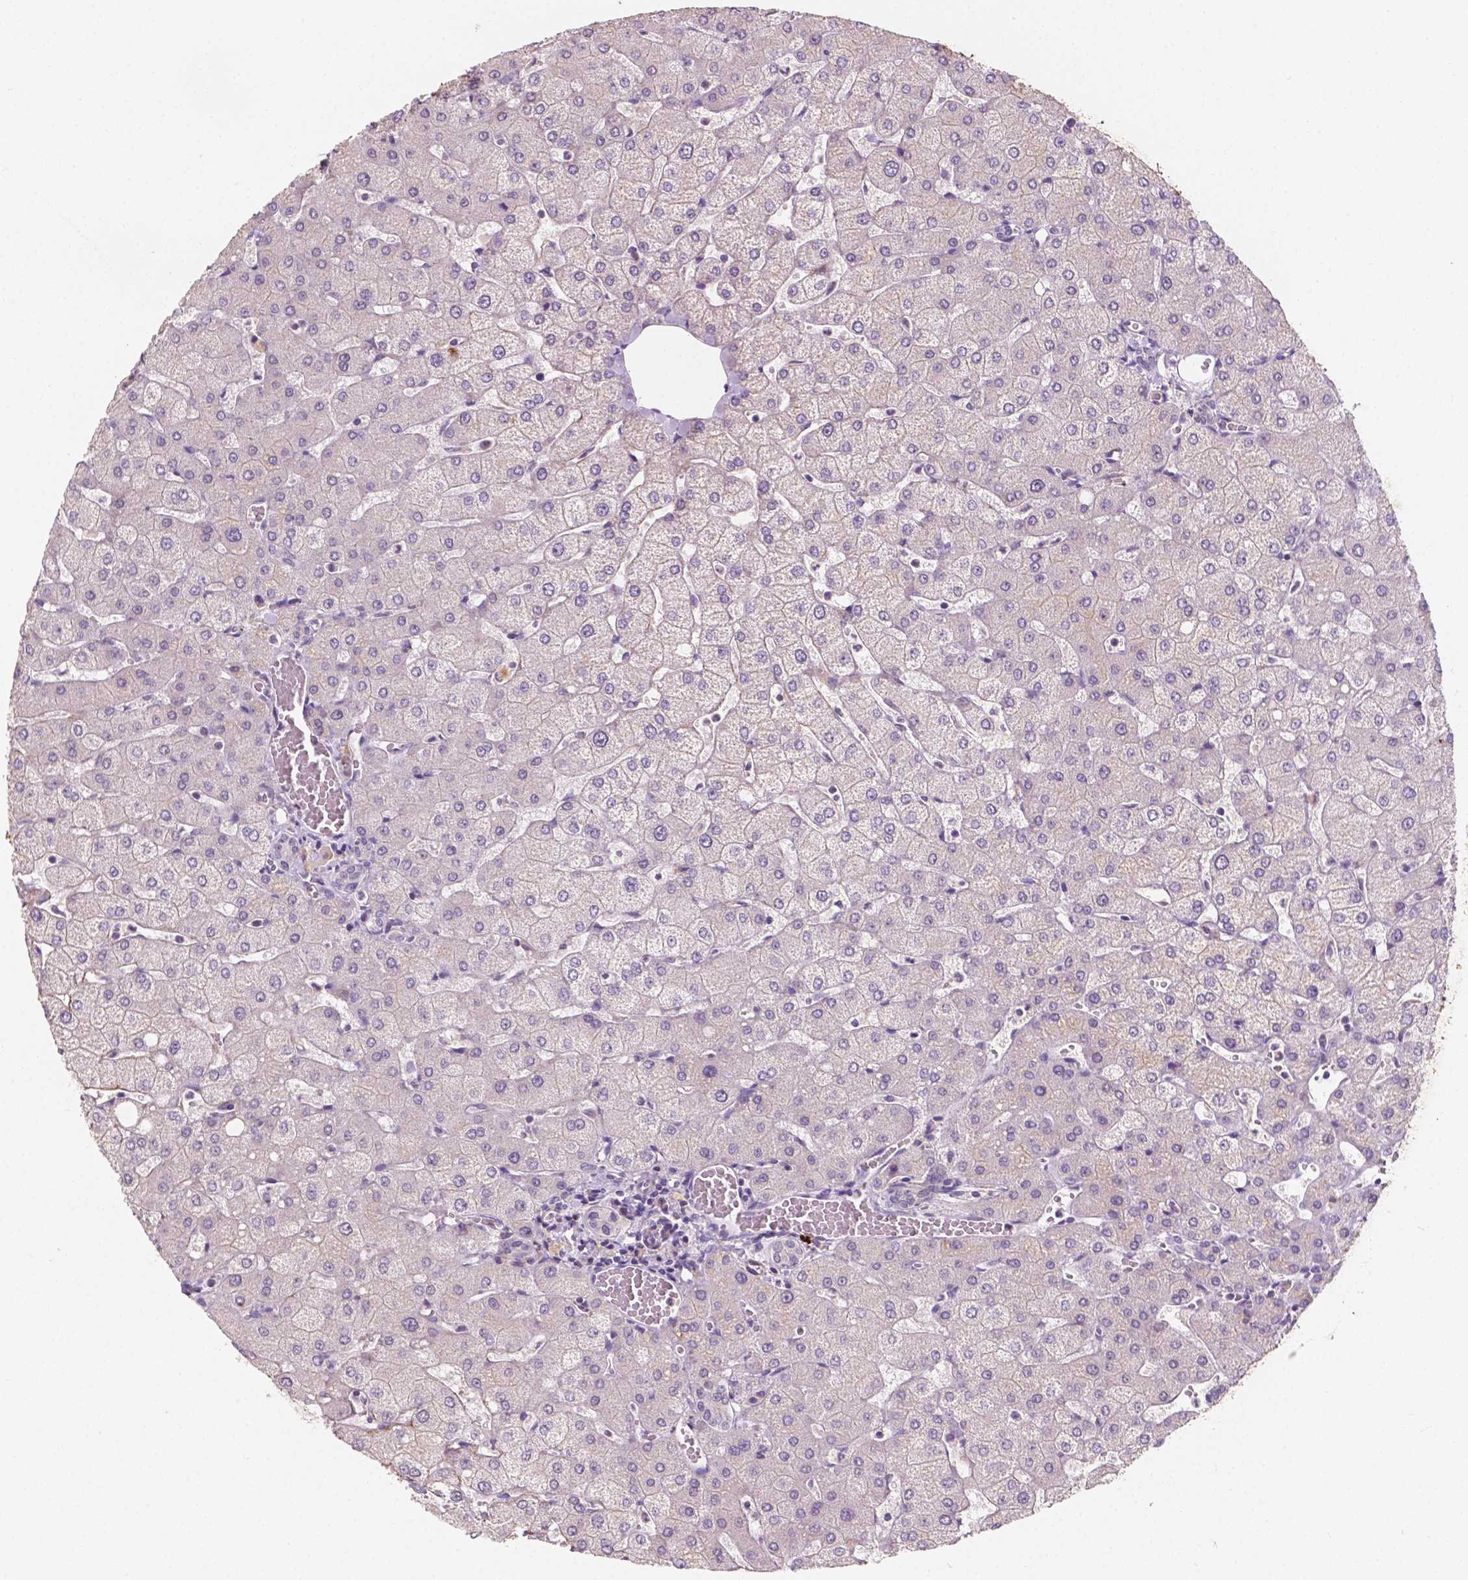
{"staining": {"intensity": "negative", "quantity": "none", "location": "none"}, "tissue": "liver", "cell_type": "Cholangiocytes", "image_type": "normal", "snomed": [{"axis": "morphology", "description": "Normal tissue, NOS"}, {"axis": "topography", "description": "Liver"}], "caption": "The immunohistochemistry micrograph has no significant staining in cholangiocytes of liver.", "gene": "SIRT2", "patient": {"sex": "female", "age": 54}}